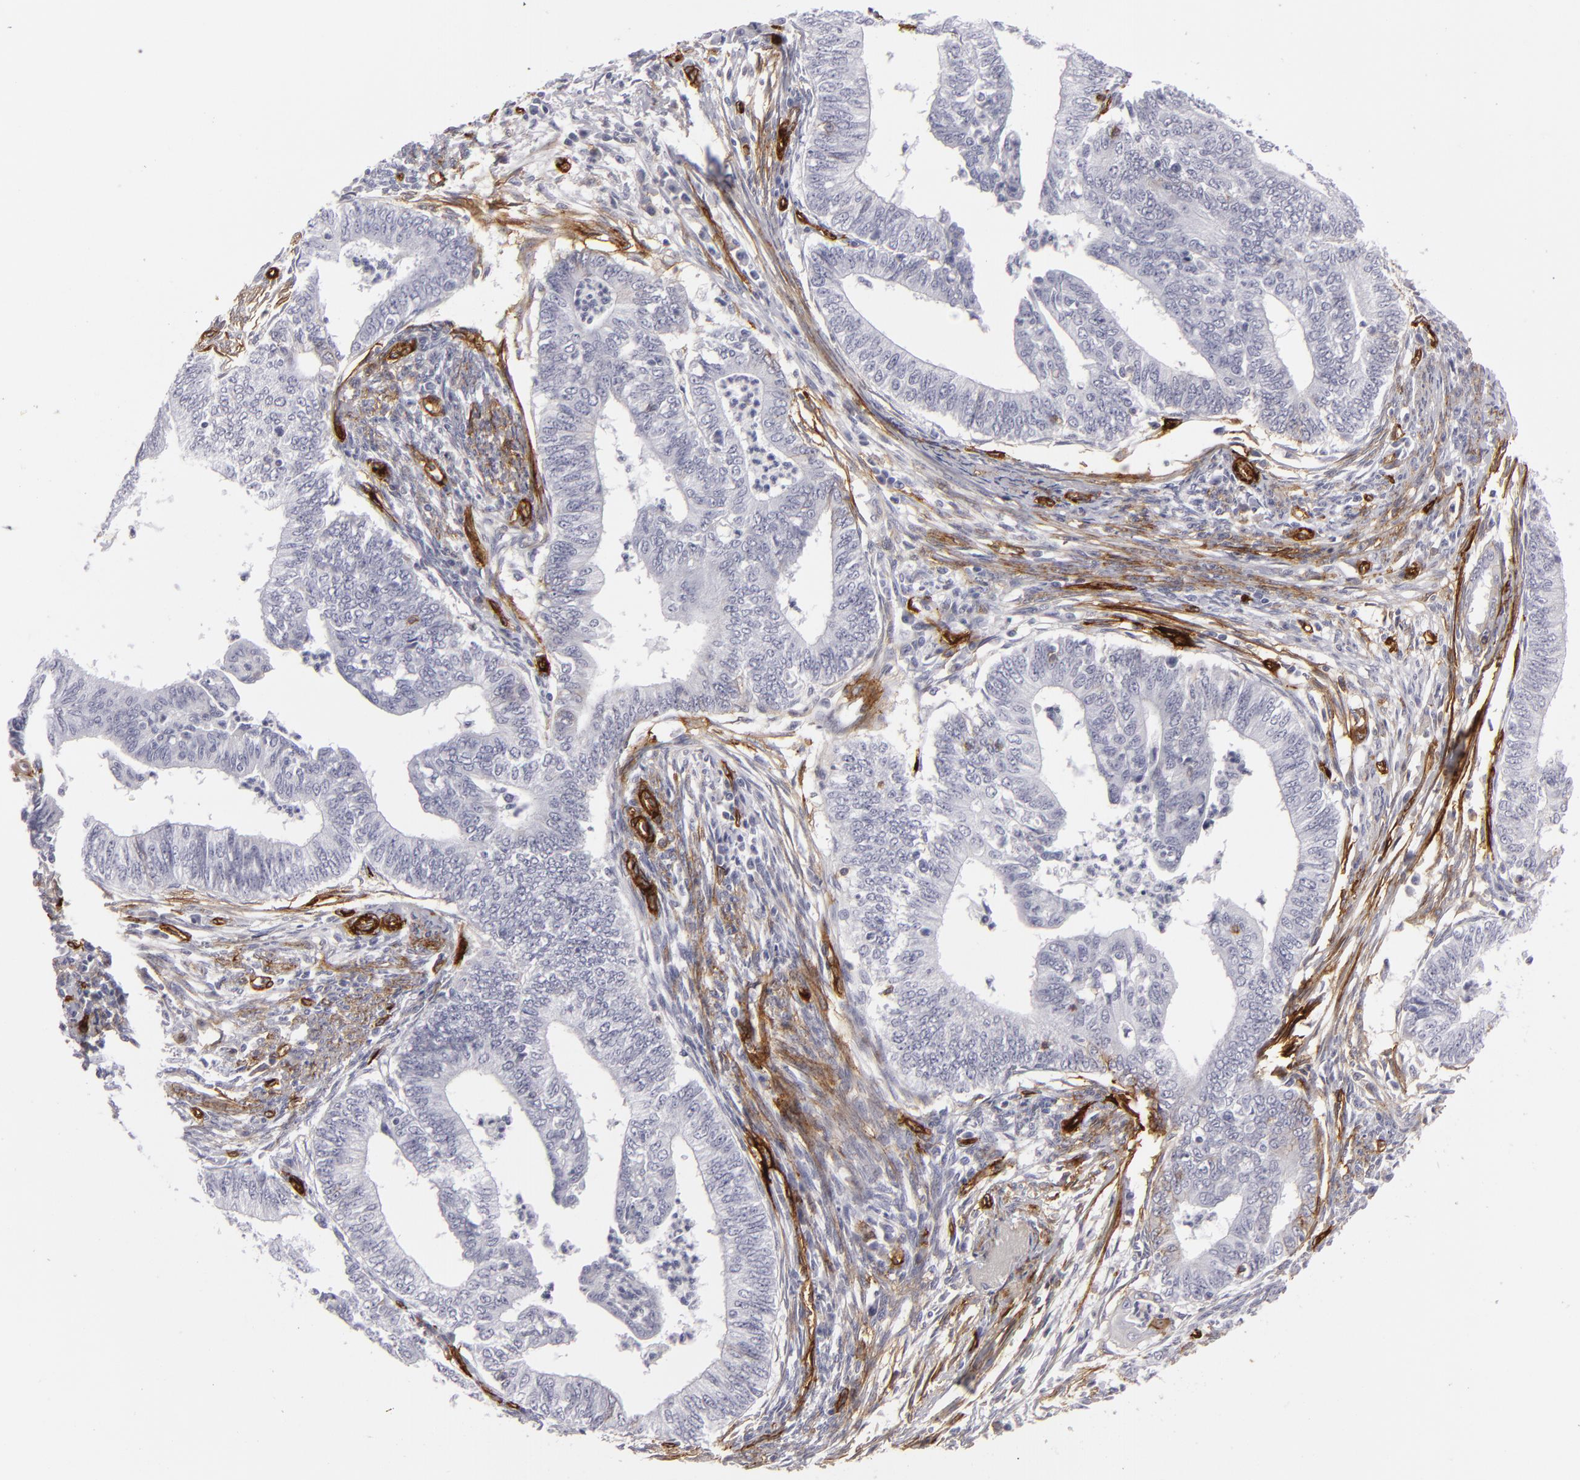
{"staining": {"intensity": "negative", "quantity": "none", "location": "none"}, "tissue": "endometrial cancer", "cell_type": "Tumor cells", "image_type": "cancer", "snomed": [{"axis": "morphology", "description": "Adenocarcinoma, NOS"}, {"axis": "topography", "description": "Endometrium"}], "caption": "Immunohistochemistry (IHC) image of neoplastic tissue: human endometrial cancer stained with DAB exhibits no significant protein staining in tumor cells.", "gene": "MCAM", "patient": {"sex": "female", "age": 66}}